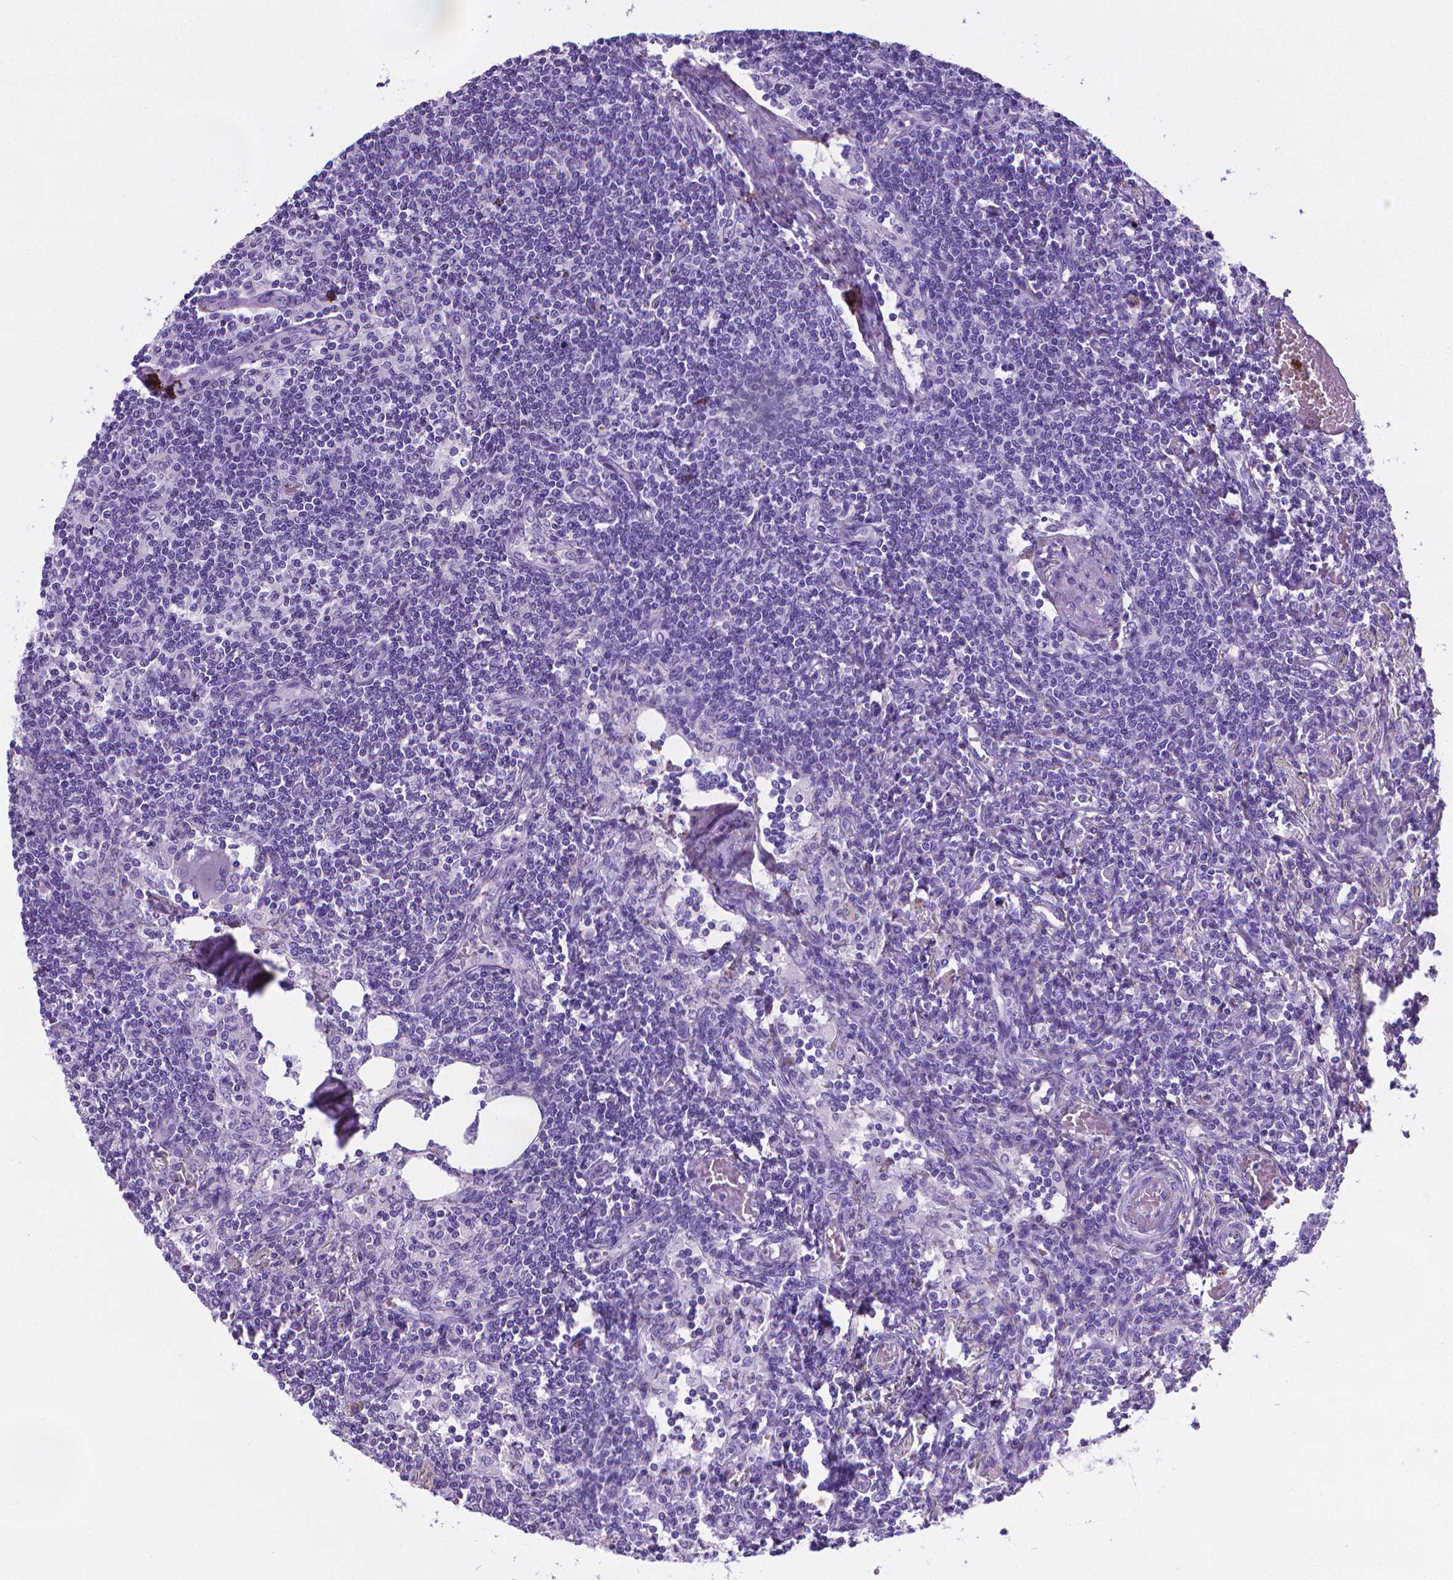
{"staining": {"intensity": "negative", "quantity": "none", "location": "none"}, "tissue": "lymph node", "cell_type": "Germinal center cells", "image_type": "normal", "snomed": [{"axis": "morphology", "description": "Normal tissue, NOS"}, {"axis": "topography", "description": "Lymph node"}], "caption": "A histopathology image of human lymph node is negative for staining in germinal center cells. Nuclei are stained in blue.", "gene": "MFAP2", "patient": {"sex": "female", "age": 69}}